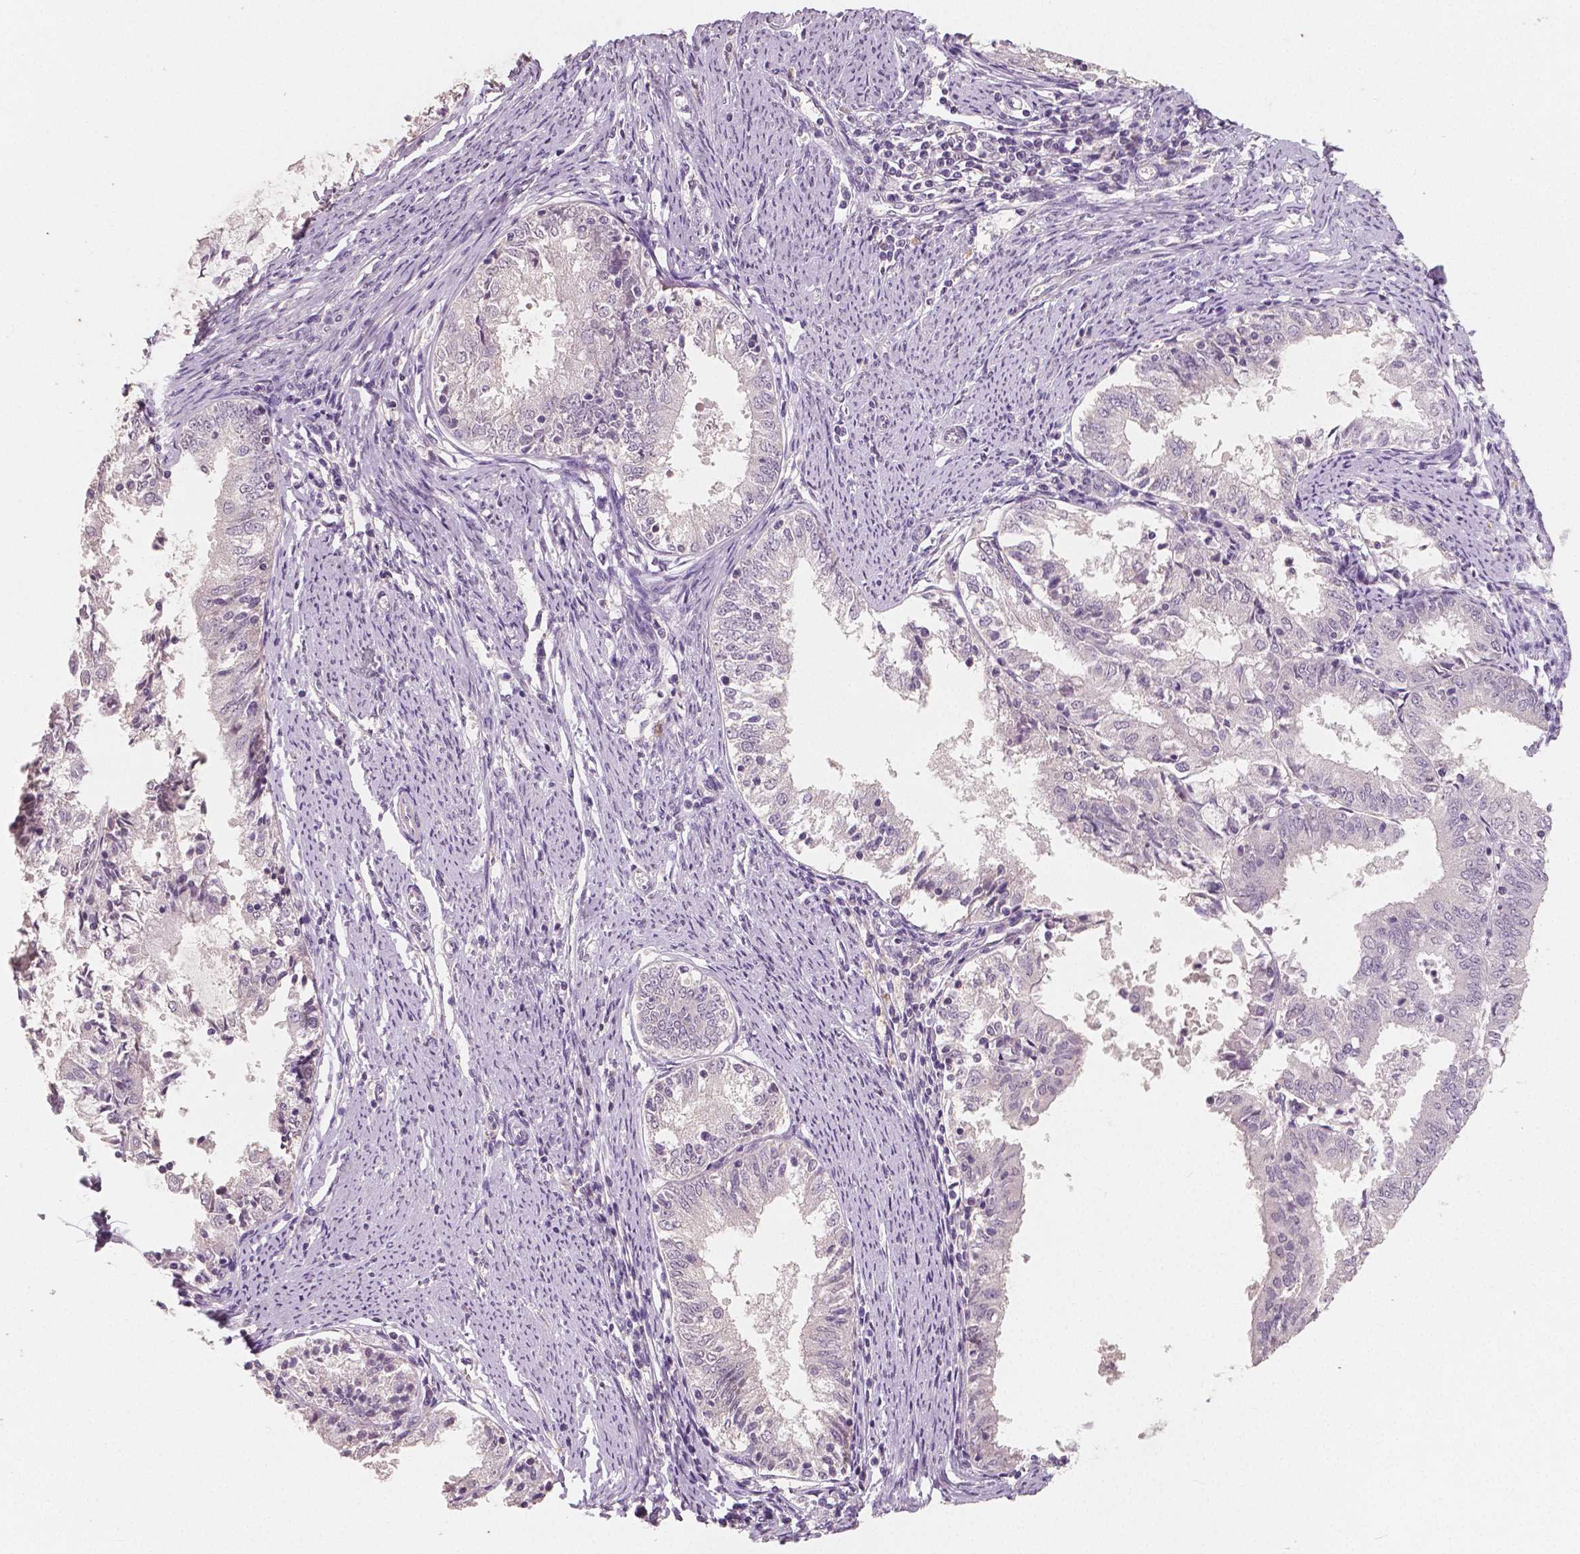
{"staining": {"intensity": "negative", "quantity": "none", "location": "none"}, "tissue": "endometrial cancer", "cell_type": "Tumor cells", "image_type": "cancer", "snomed": [{"axis": "morphology", "description": "Adenocarcinoma, NOS"}, {"axis": "topography", "description": "Endometrium"}], "caption": "Tumor cells are negative for brown protein staining in adenocarcinoma (endometrial).", "gene": "RNASE7", "patient": {"sex": "female", "age": 57}}